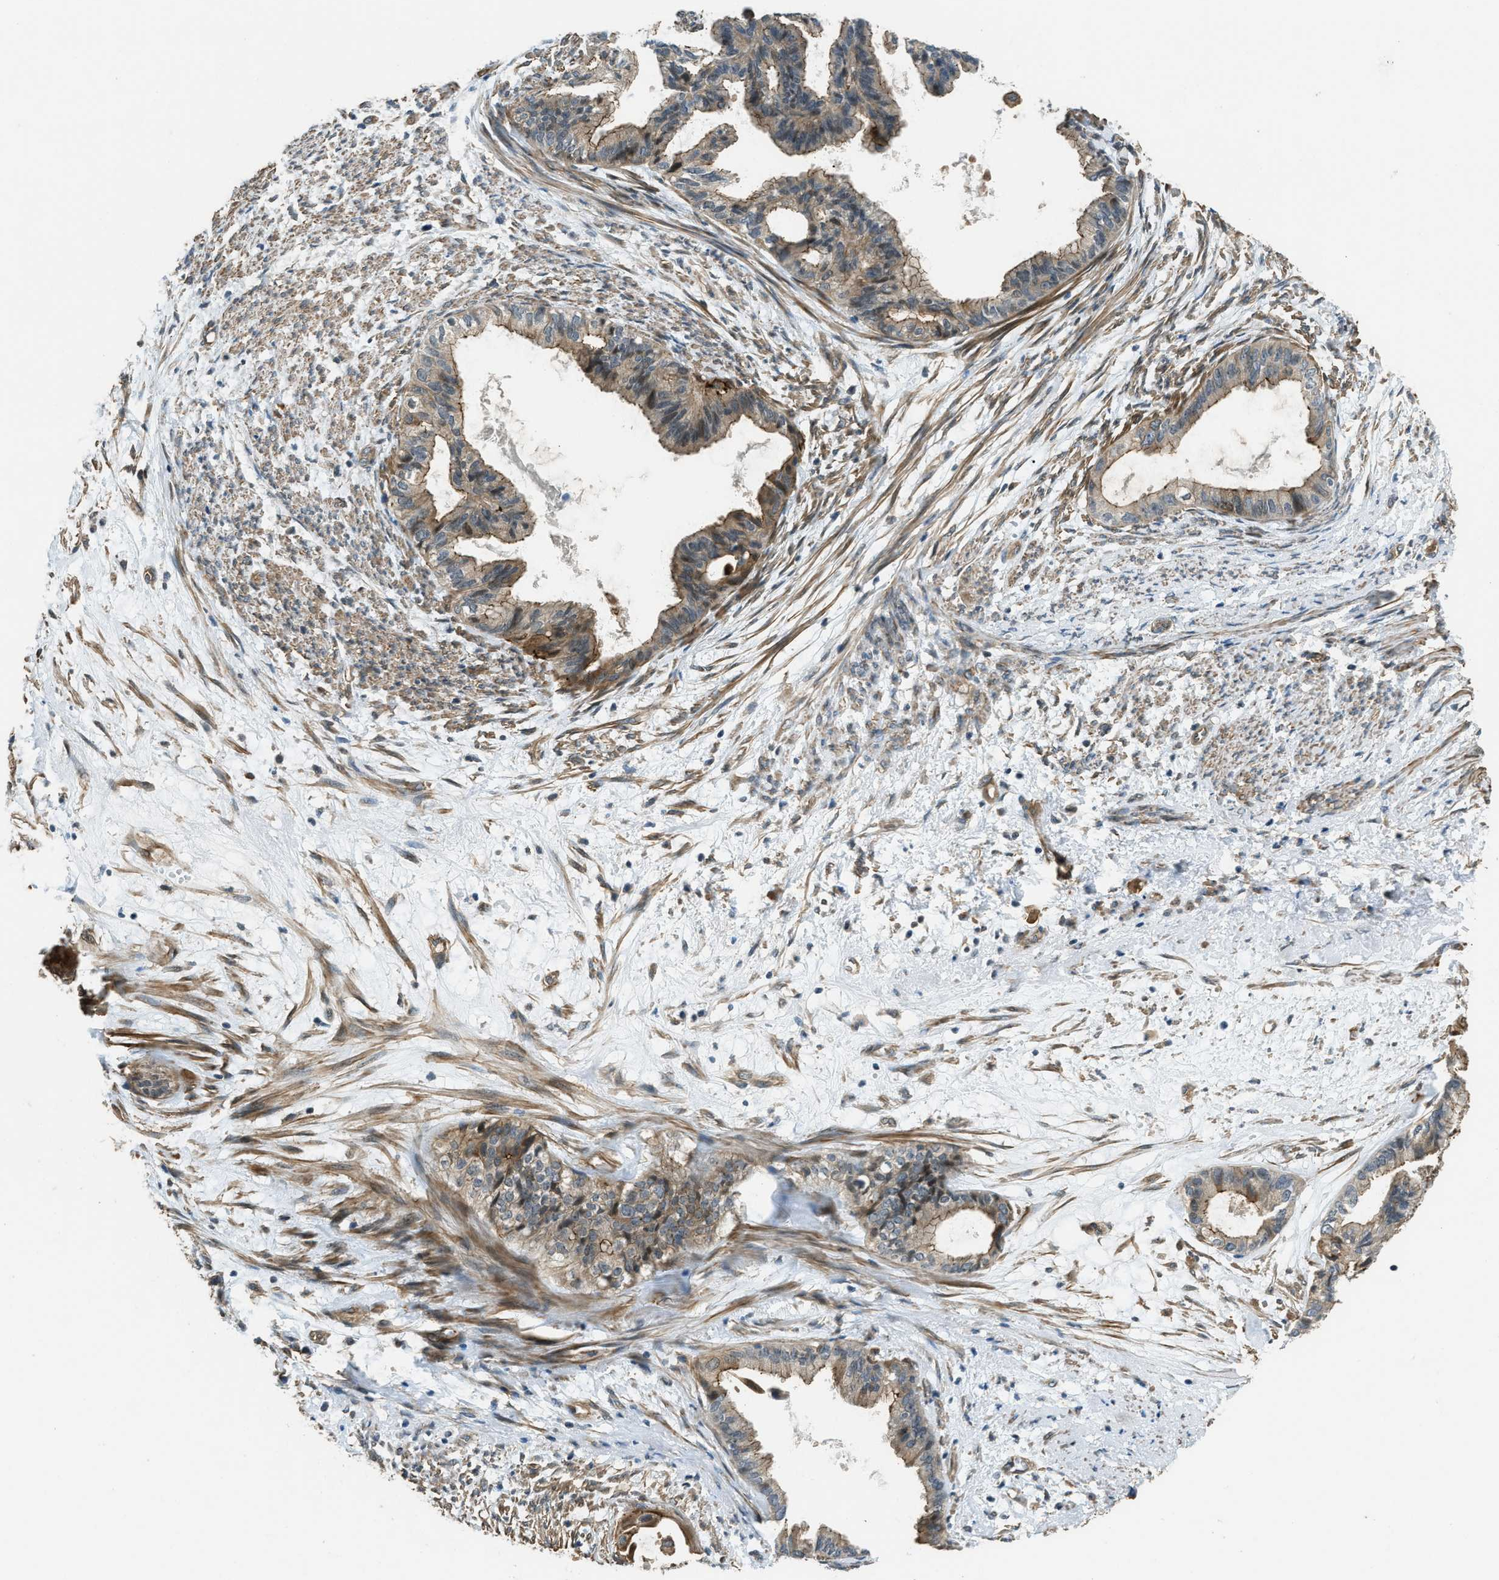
{"staining": {"intensity": "weak", "quantity": ">75%", "location": "cytoplasmic/membranous"}, "tissue": "cervical cancer", "cell_type": "Tumor cells", "image_type": "cancer", "snomed": [{"axis": "morphology", "description": "Normal tissue, NOS"}, {"axis": "morphology", "description": "Adenocarcinoma, NOS"}, {"axis": "topography", "description": "Cervix"}, {"axis": "topography", "description": "Endometrium"}], "caption": "Cervical adenocarcinoma stained for a protein (brown) displays weak cytoplasmic/membranous positive expression in about >75% of tumor cells.", "gene": "CGN", "patient": {"sex": "female", "age": 86}}